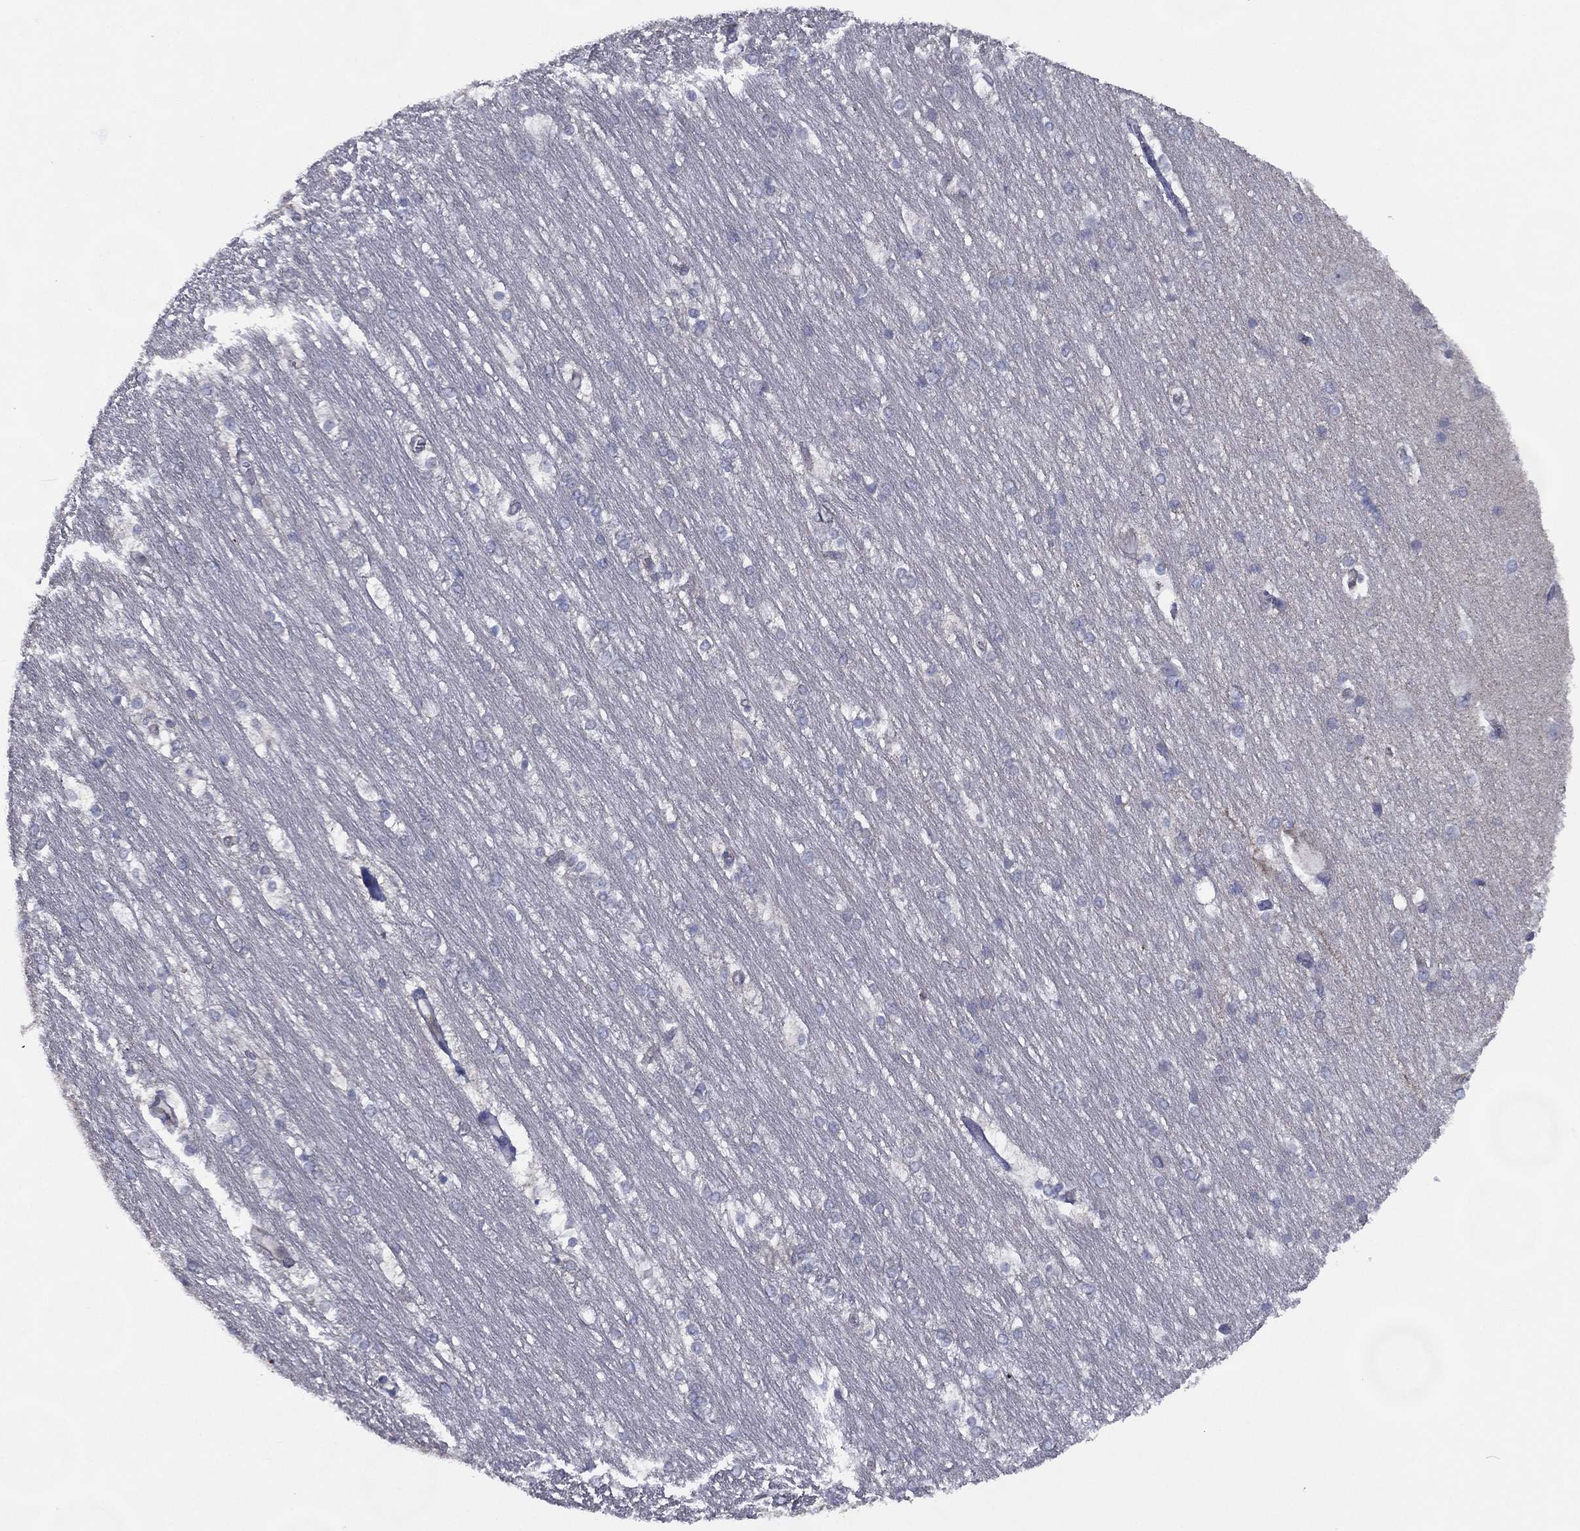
{"staining": {"intensity": "negative", "quantity": "none", "location": "none"}, "tissue": "hippocampus", "cell_type": "Glial cells", "image_type": "normal", "snomed": [{"axis": "morphology", "description": "Normal tissue, NOS"}, {"axis": "topography", "description": "Cerebral cortex"}, {"axis": "topography", "description": "Hippocampus"}], "caption": "Human hippocampus stained for a protein using immunohistochemistry reveals no expression in glial cells.", "gene": "ZNF223", "patient": {"sex": "female", "age": 19}}